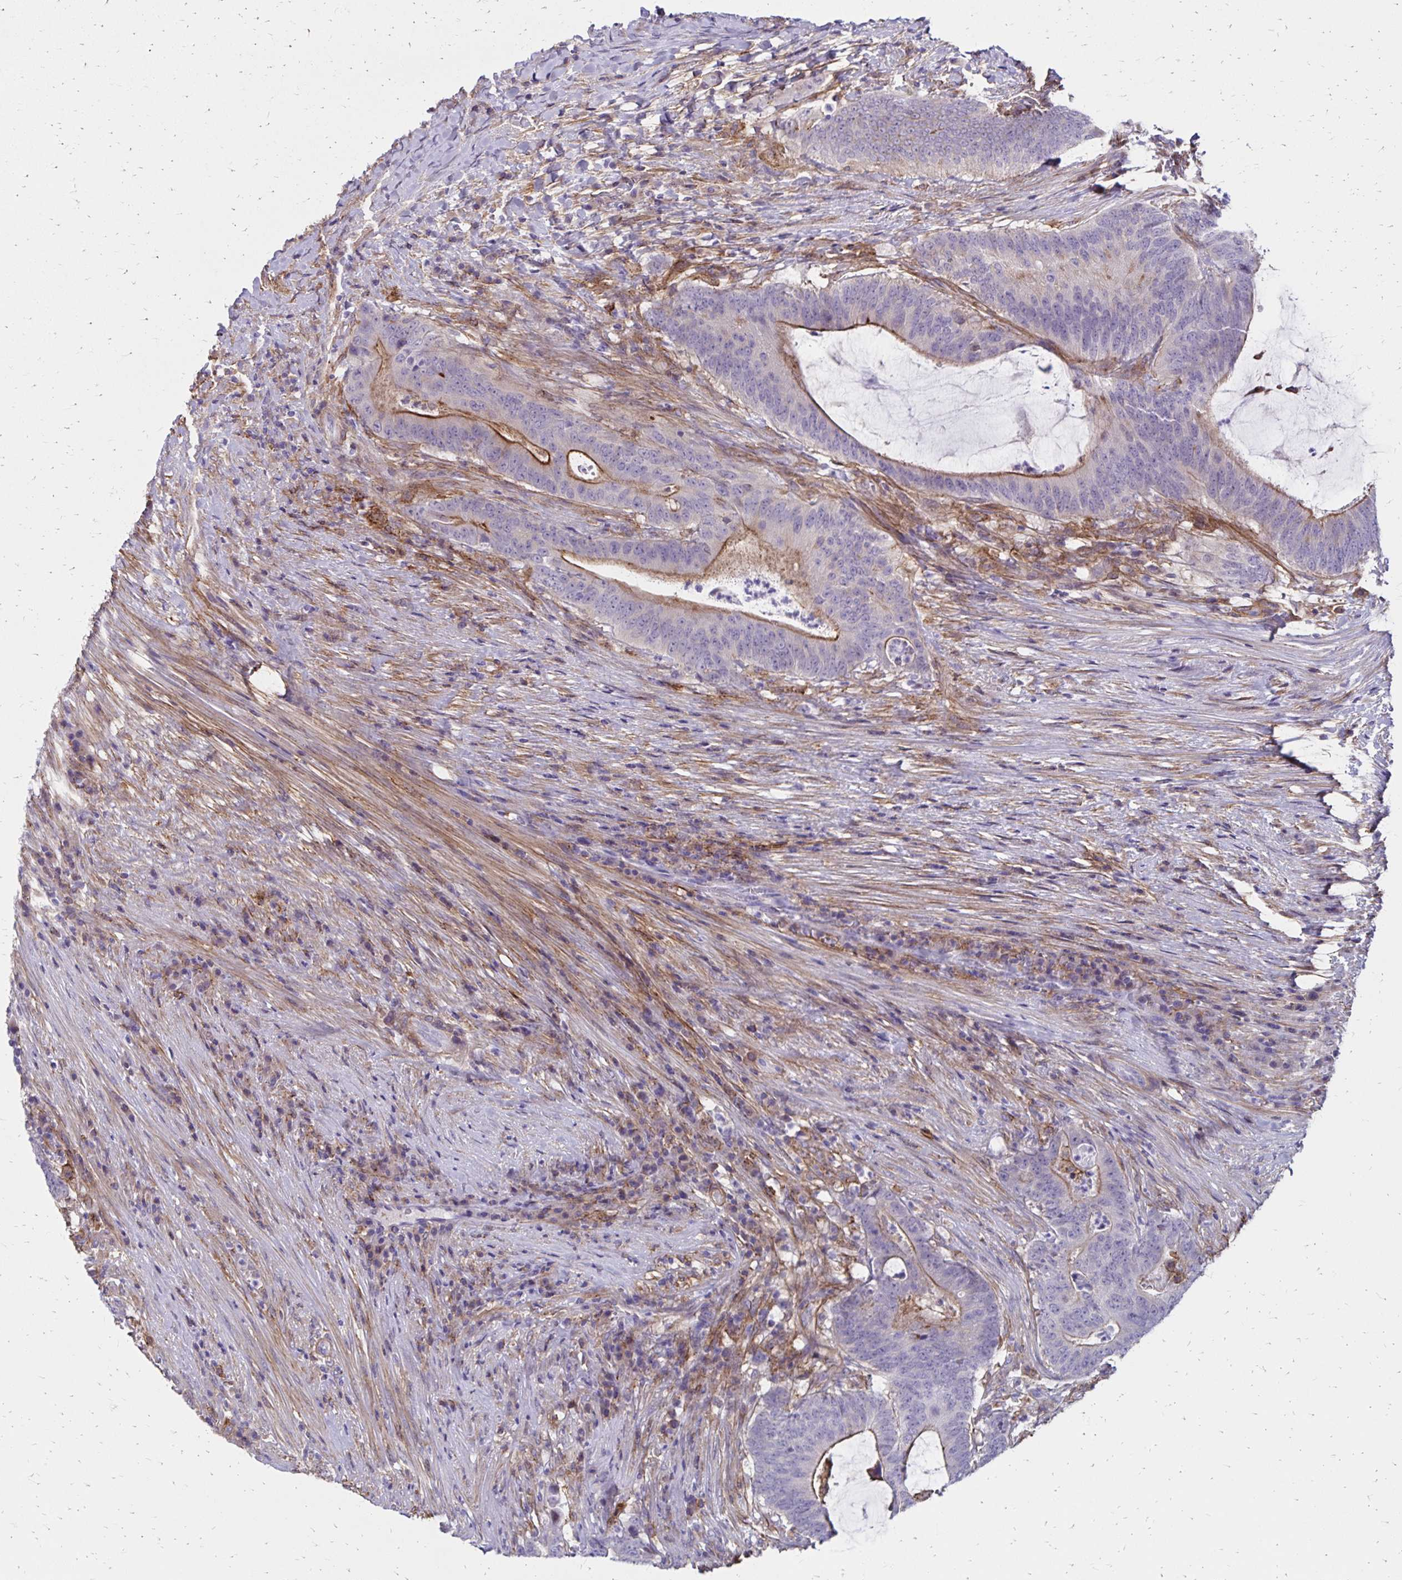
{"staining": {"intensity": "moderate", "quantity": "25%-75%", "location": "cytoplasmic/membranous"}, "tissue": "colorectal cancer", "cell_type": "Tumor cells", "image_type": "cancer", "snomed": [{"axis": "morphology", "description": "Adenocarcinoma, NOS"}, {"axis": "topography", "description": "Colon"}], "caption": "This is an image of immunohistochemistry (IHC) staining of colorectal cancer (adenocarcinoma), which shows moderate positivity in the cytoplasmic/membranous of tumor cells.", "gene": "TNS3", "patient": {"sex": "female", "age": 43}}